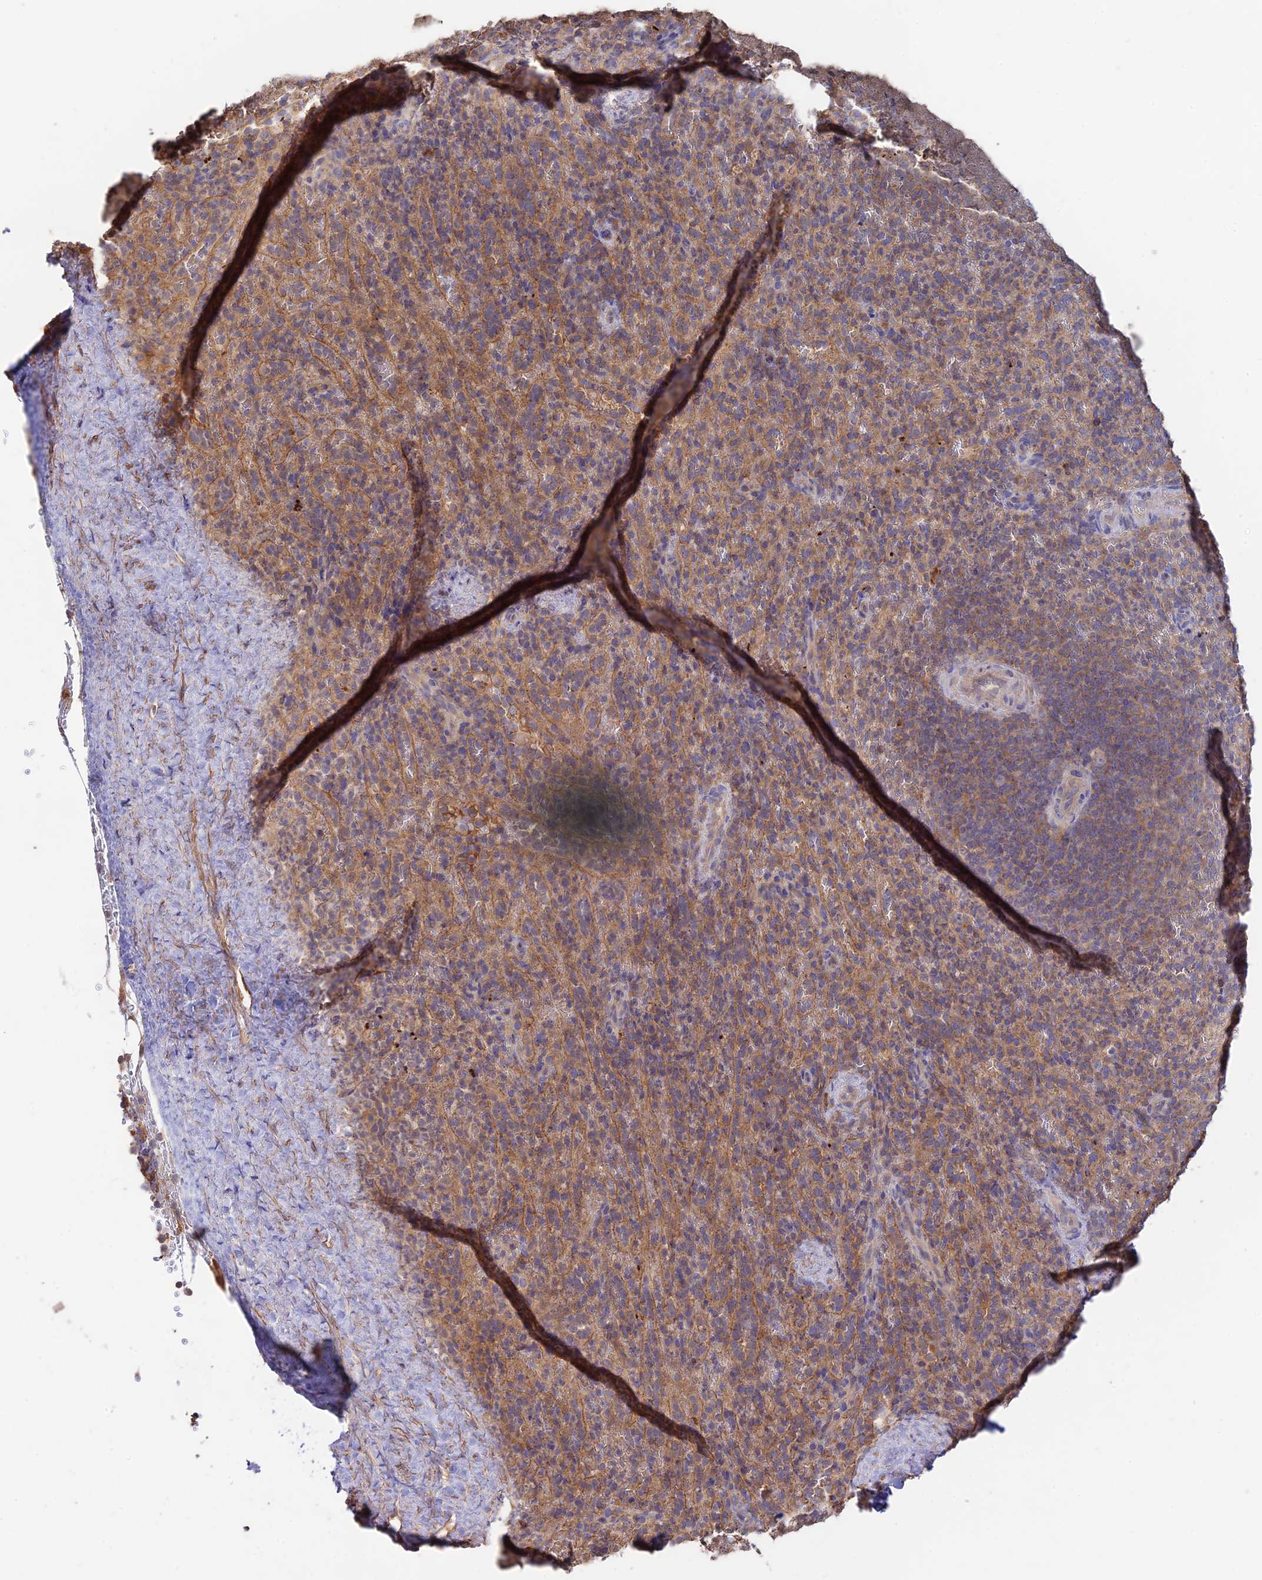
{"staining": {"intensity": "weak", "quantity": "25%-75%", "location": "cytoplasmic/membranous"}, "tissue": "spleen", "cell_type": "Cells in red pulp", "image_type": "normal", "snomed": [{"axis": "morphology", "description": "Normal tissue, NOS"}, {"axis": "topography", "description": "Spleen"}], "caption": "Cells in red pulp reveal weak cytoplasmic/membranous staining in approximately 25%-75% of cells in benign spleen. (IHC, brightfield microscopy, high magnification).", "gene": "CLCF1", "patient": {"sex": "female", "age": 21}}